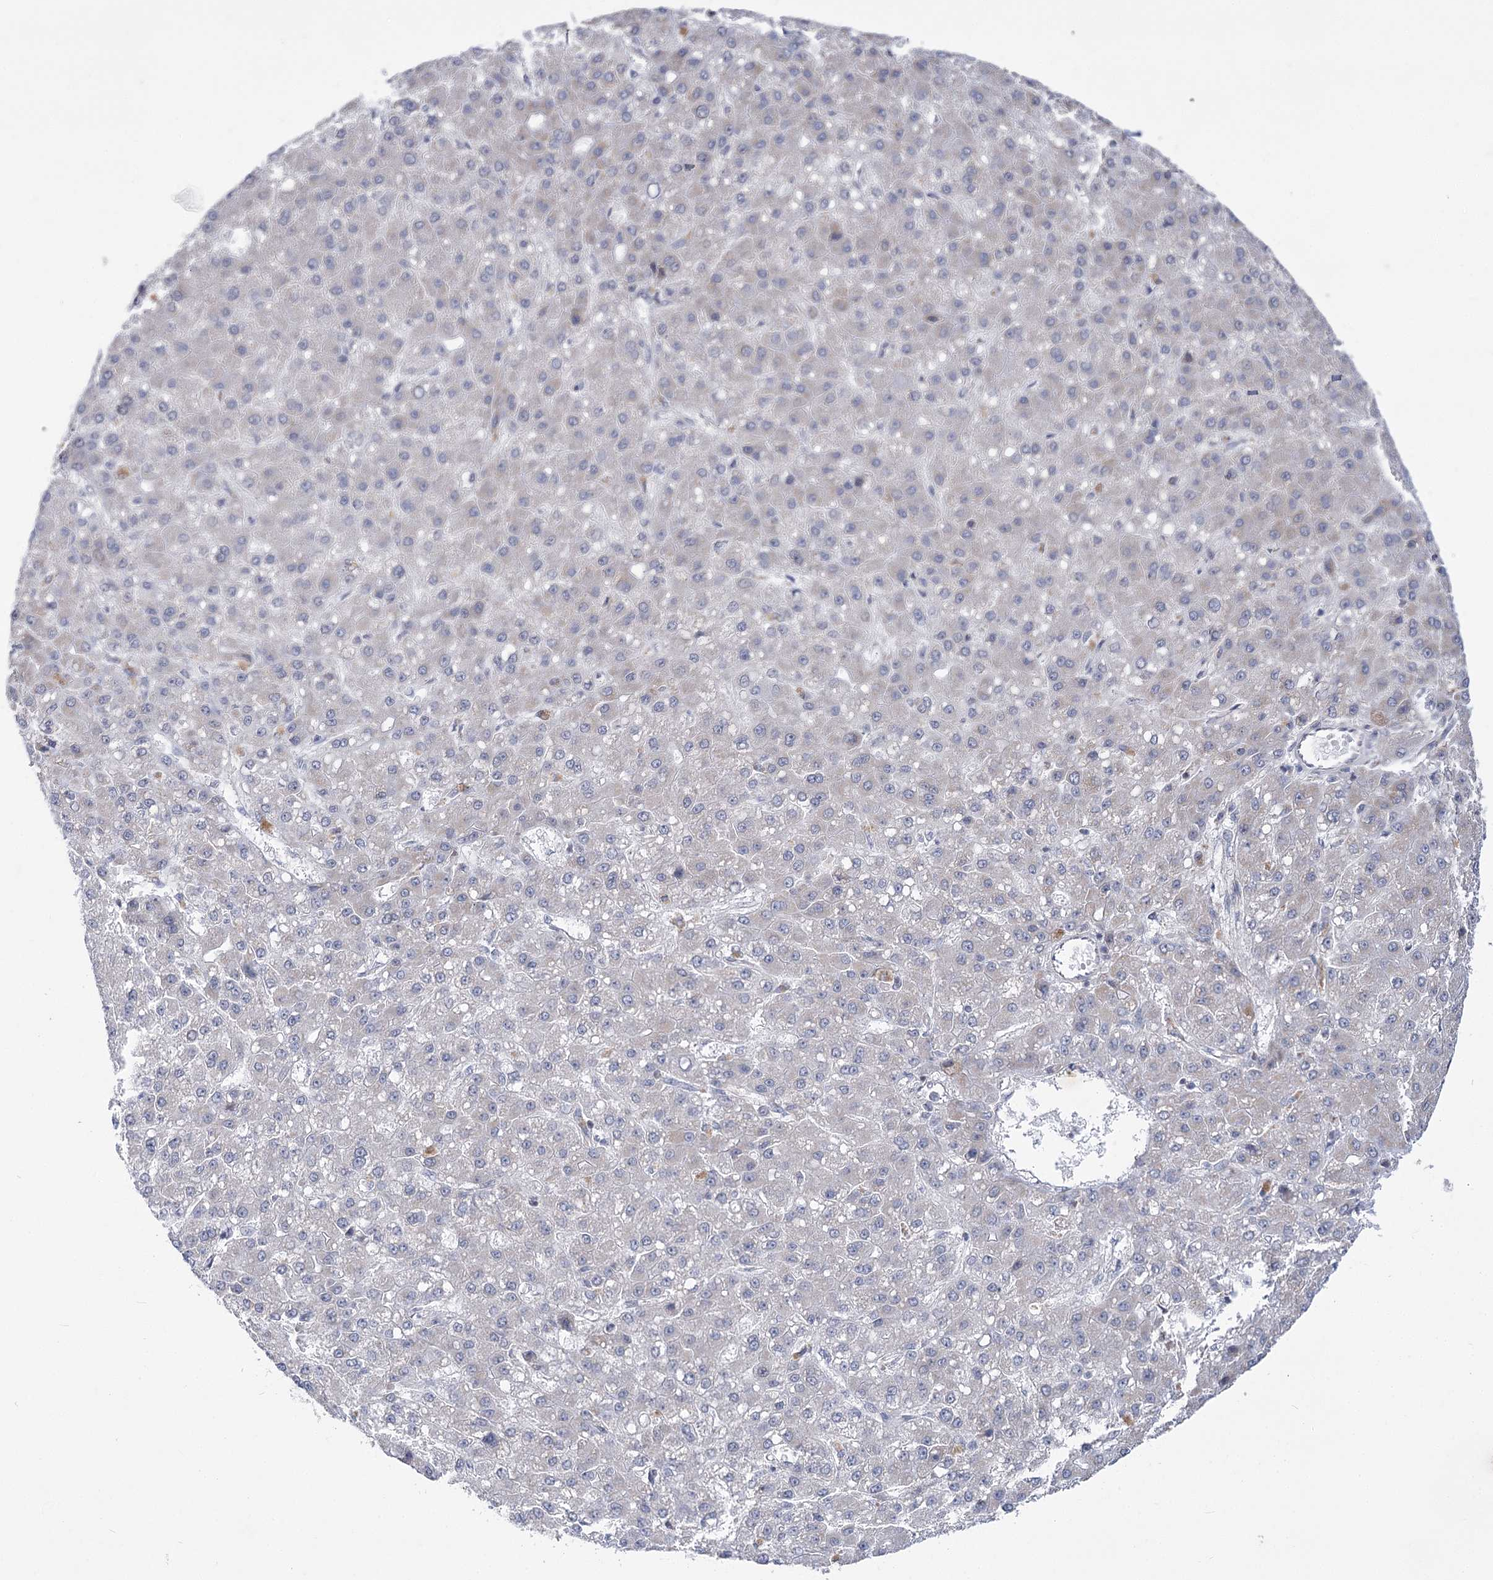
{"staining": {"intensity": "negative", "quantity": "none", "location": "none"}, "tissue": "liver cancer", "cell_type": "Tumor cells", "image_type": "cancer", "snomed": [{"axis": "morphology", "description": "Carcinoma, Hepatocellular, NOS"}, {"axis": "topography", "description": "Liver"}], "caption": "Protein analysis of liver hepatocellular carcinoma exhibits no significant expression in tumor cells. Nuclei are stained in blue.", "gene": "PDHB", "patient": {"sex": "male", "age": 67}}